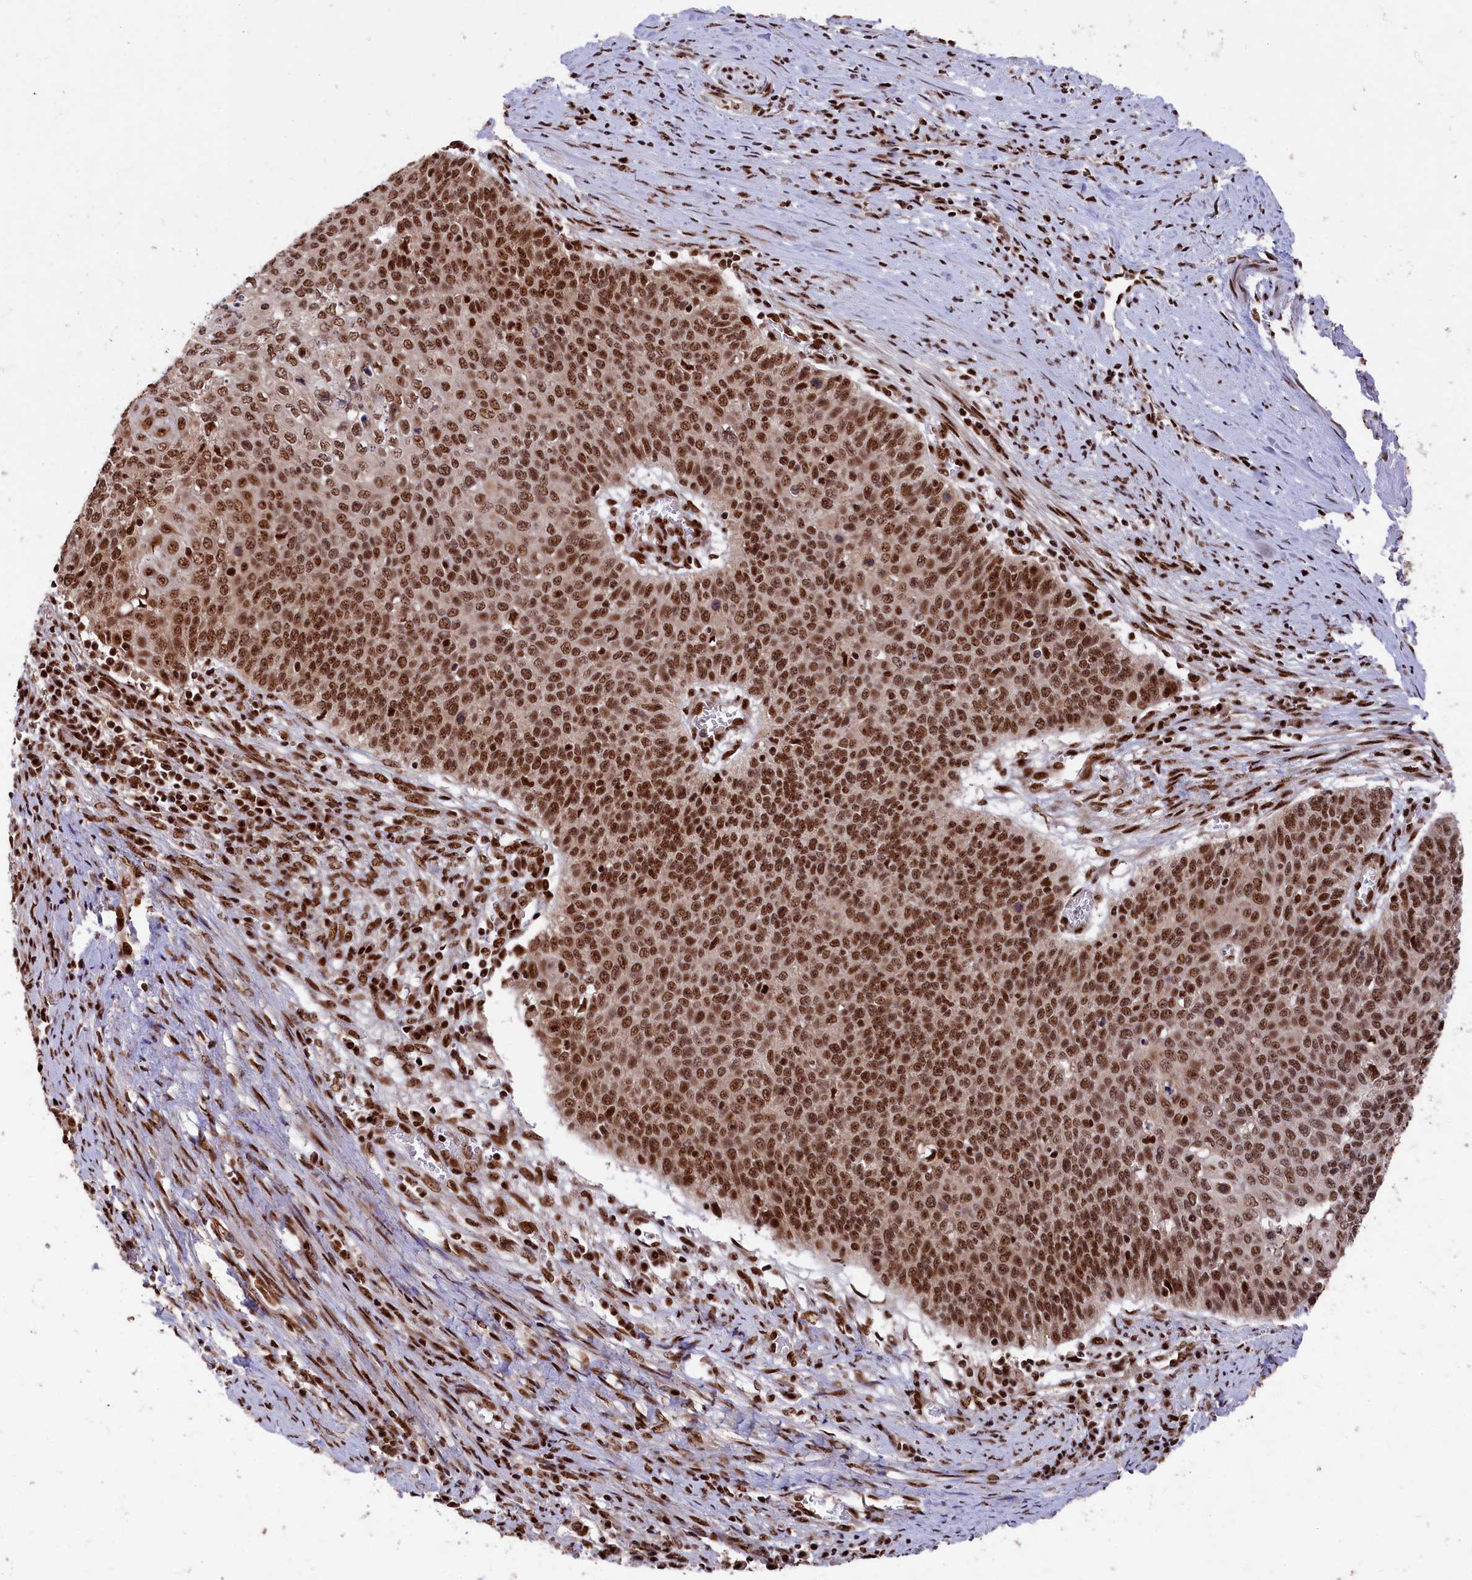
{"staining": {"intensity": "moderate", "quantity": ">75%", "location": "nuclear"}, "tissue": "cervical cancer", "cell_type": "Tumor cells", "image_type": "cancer", "snomed": [{"axis": "morphology", "description": "Squamous cell carcinoma, NOS"}, {"axis": "topography", "description": "Cervix"}], "caption": "A brown stain highlights moderate nuclear staining of a protein in human cervical cancer tumor cells.", "gene": "PRPF31", "patient": {"sex": "female", "age": 39}}